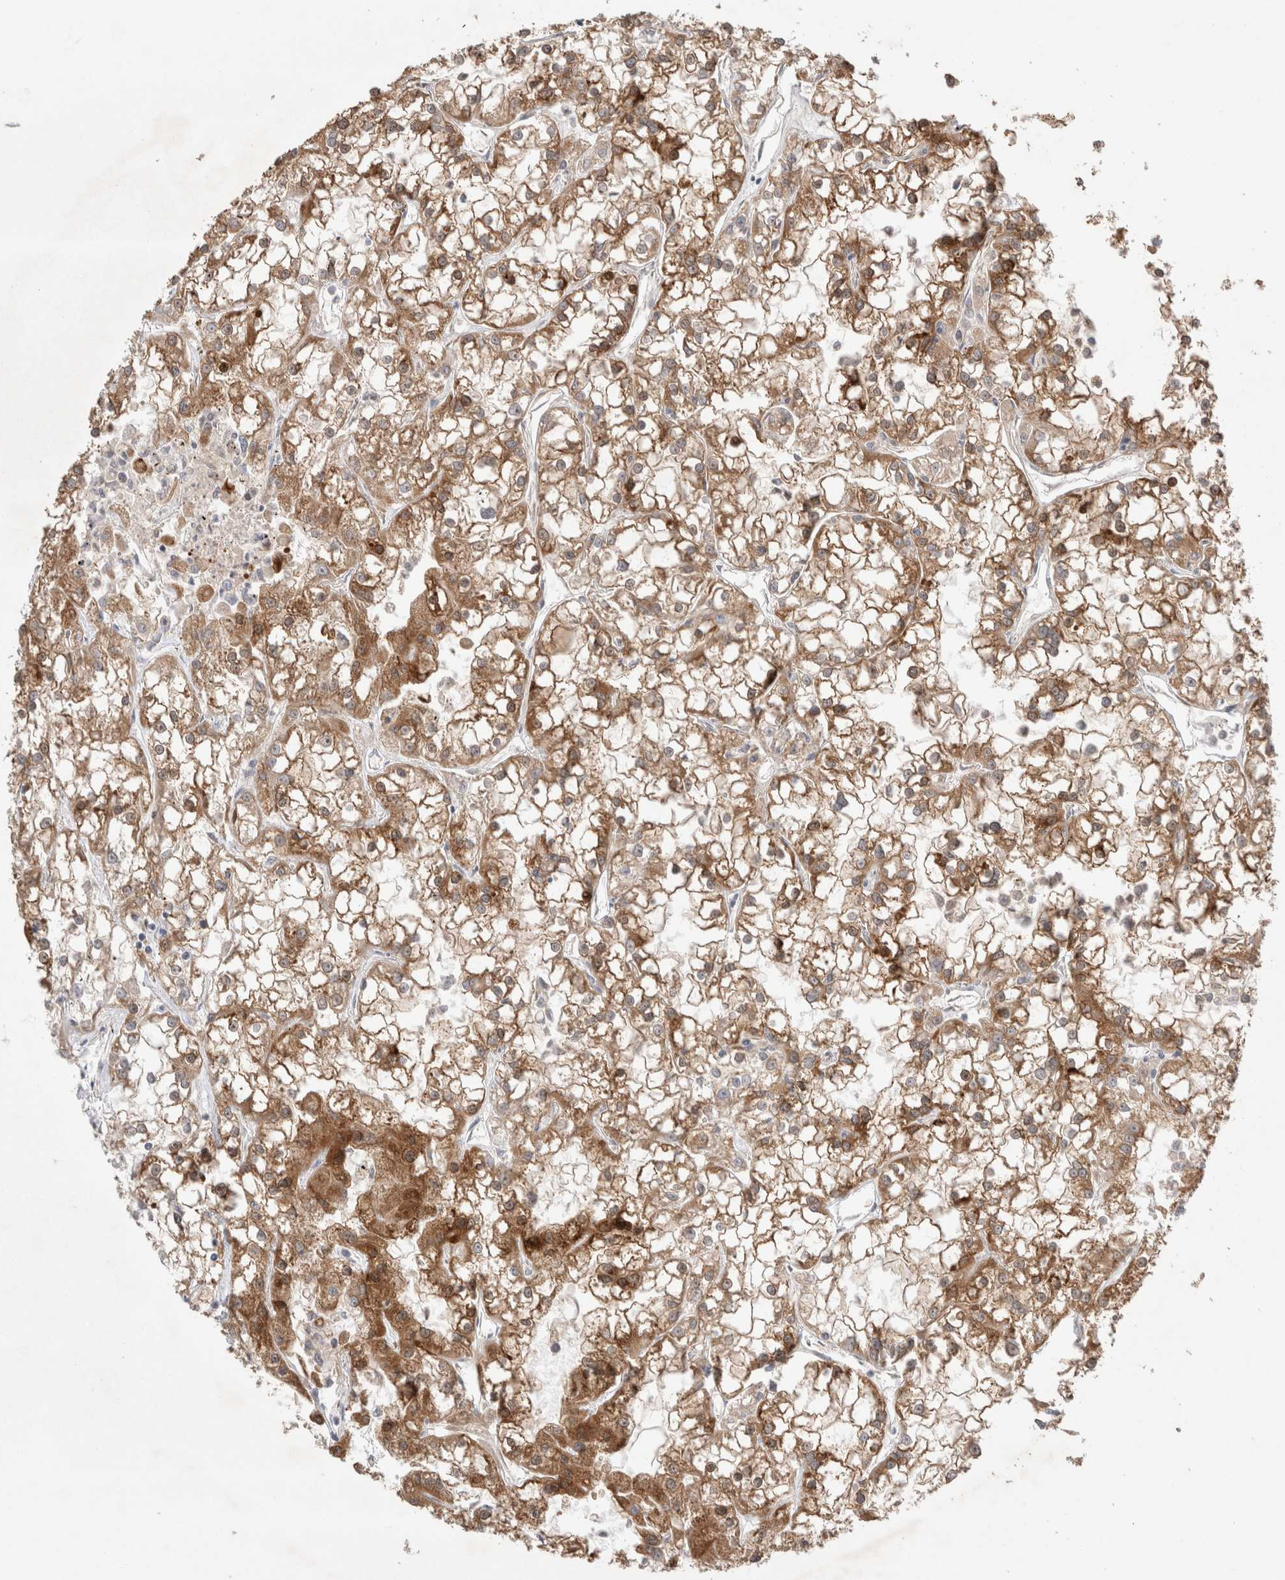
{"staining": {"intensity": "moderate", "quantity": ">75%", "location": "cytoplasmic/membranous,nuclear"}, "tissue": "renal cancer", "cell_type": "Tumor cells", "image_type": "cancer", "snomed": [{"axis": "morphology", "description": "Adenocarcinoma, NOS"}, {"axis": "topography", "description": "Kidney"}], "caption": "The image reveals immunohistochemical staining of renal cancer. There is moderate cytoplasmic/membranous and nuclear expression is identified in approximately >75% of tumor cells. (Brightfield microscopy of DAB IHC at high magnification).", "gene": "SLC29A1", "patient": {"sex": "female", "age": 52}}